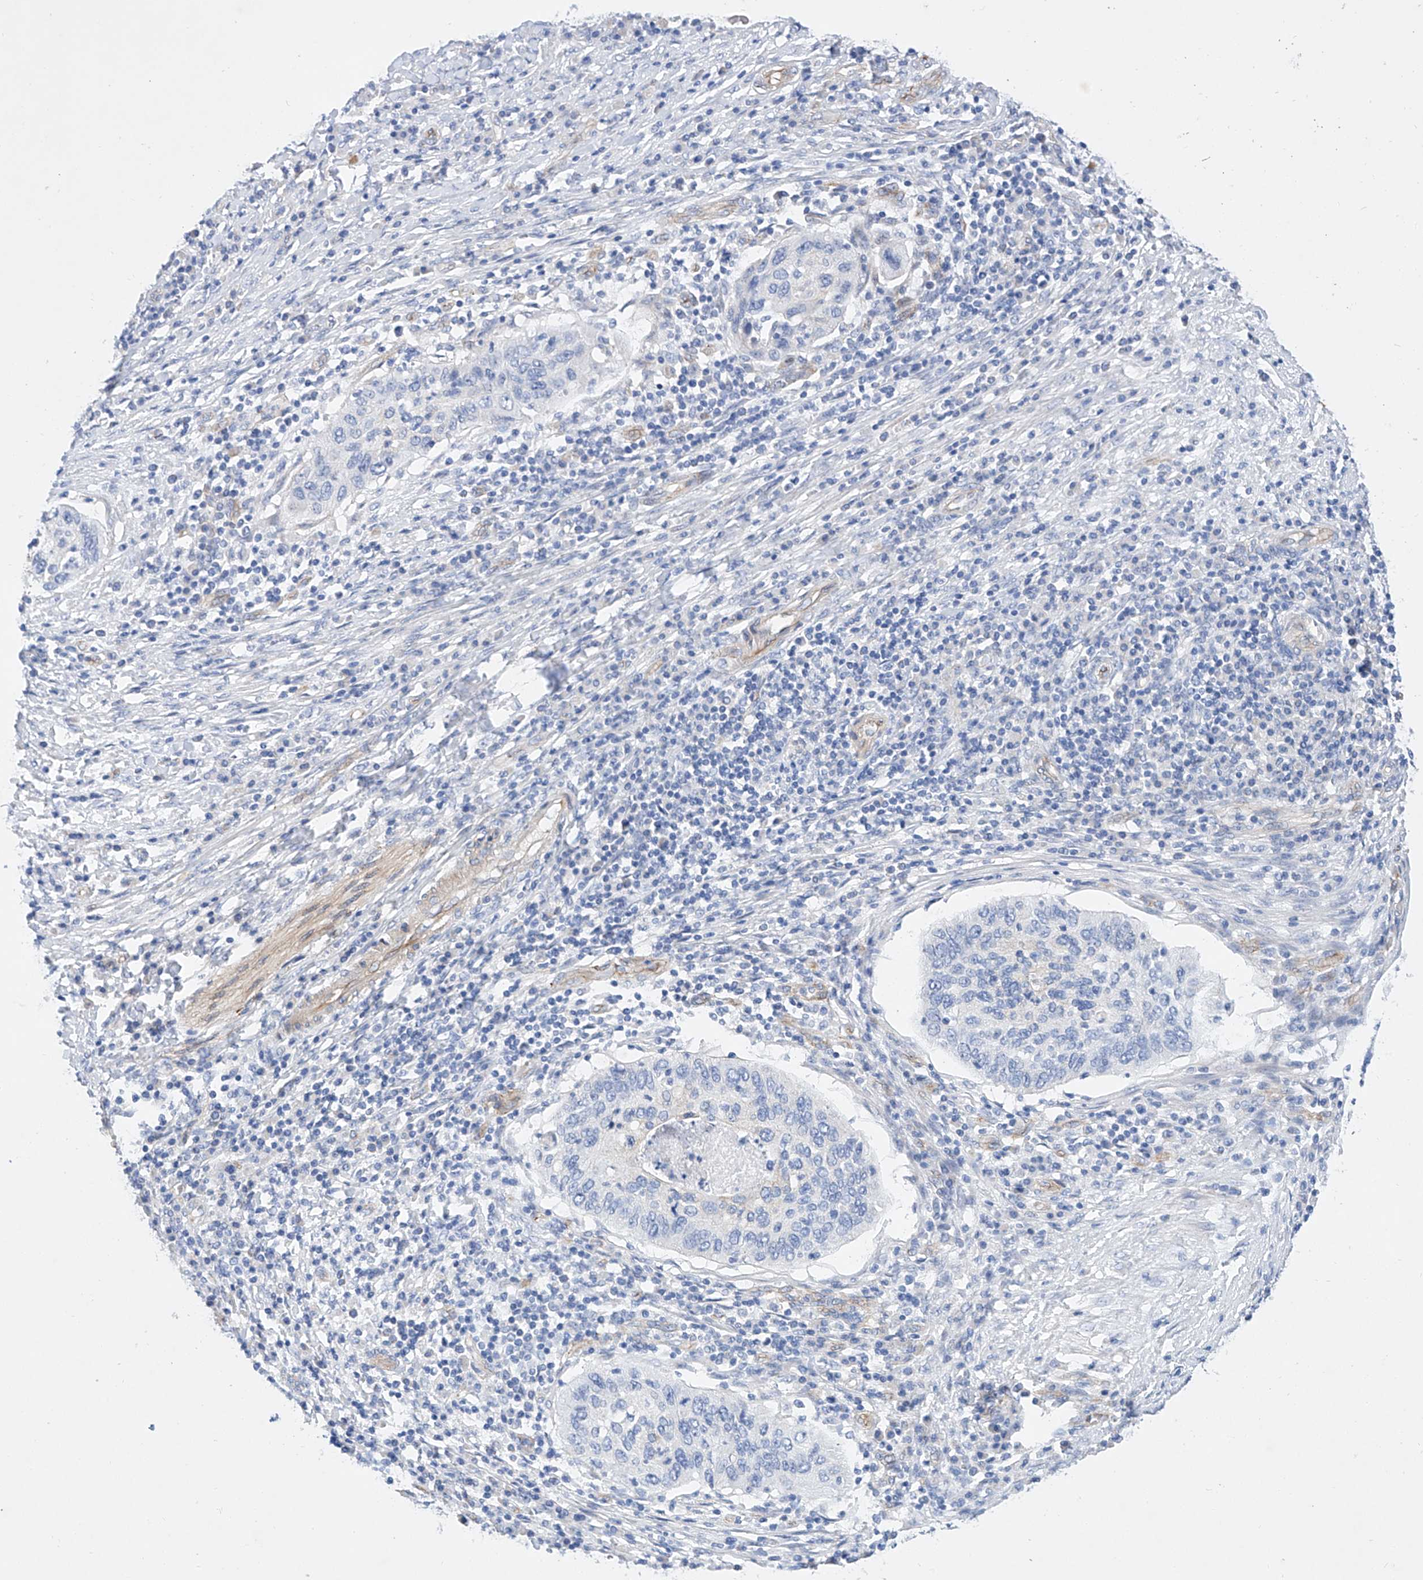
{"staining": {"intensity": "negative", "quantity": "none", "location": "none"}, "tissue": "cervical cancer", "cell_type": "Tumor cells", "image_type": "cancer", "snomed": [{"axis": "morphology", "description": "Squamous cell carcinoma, NOS"}, {"axis": "topography", "description": "Cervix"}], "caption": "Immunohistochemistry (IHC) of human cervical cancer demonstrates no positivity in tumor cells.", "gene": "SBSPON", "patient": {"sex": "female", "age": 38}}